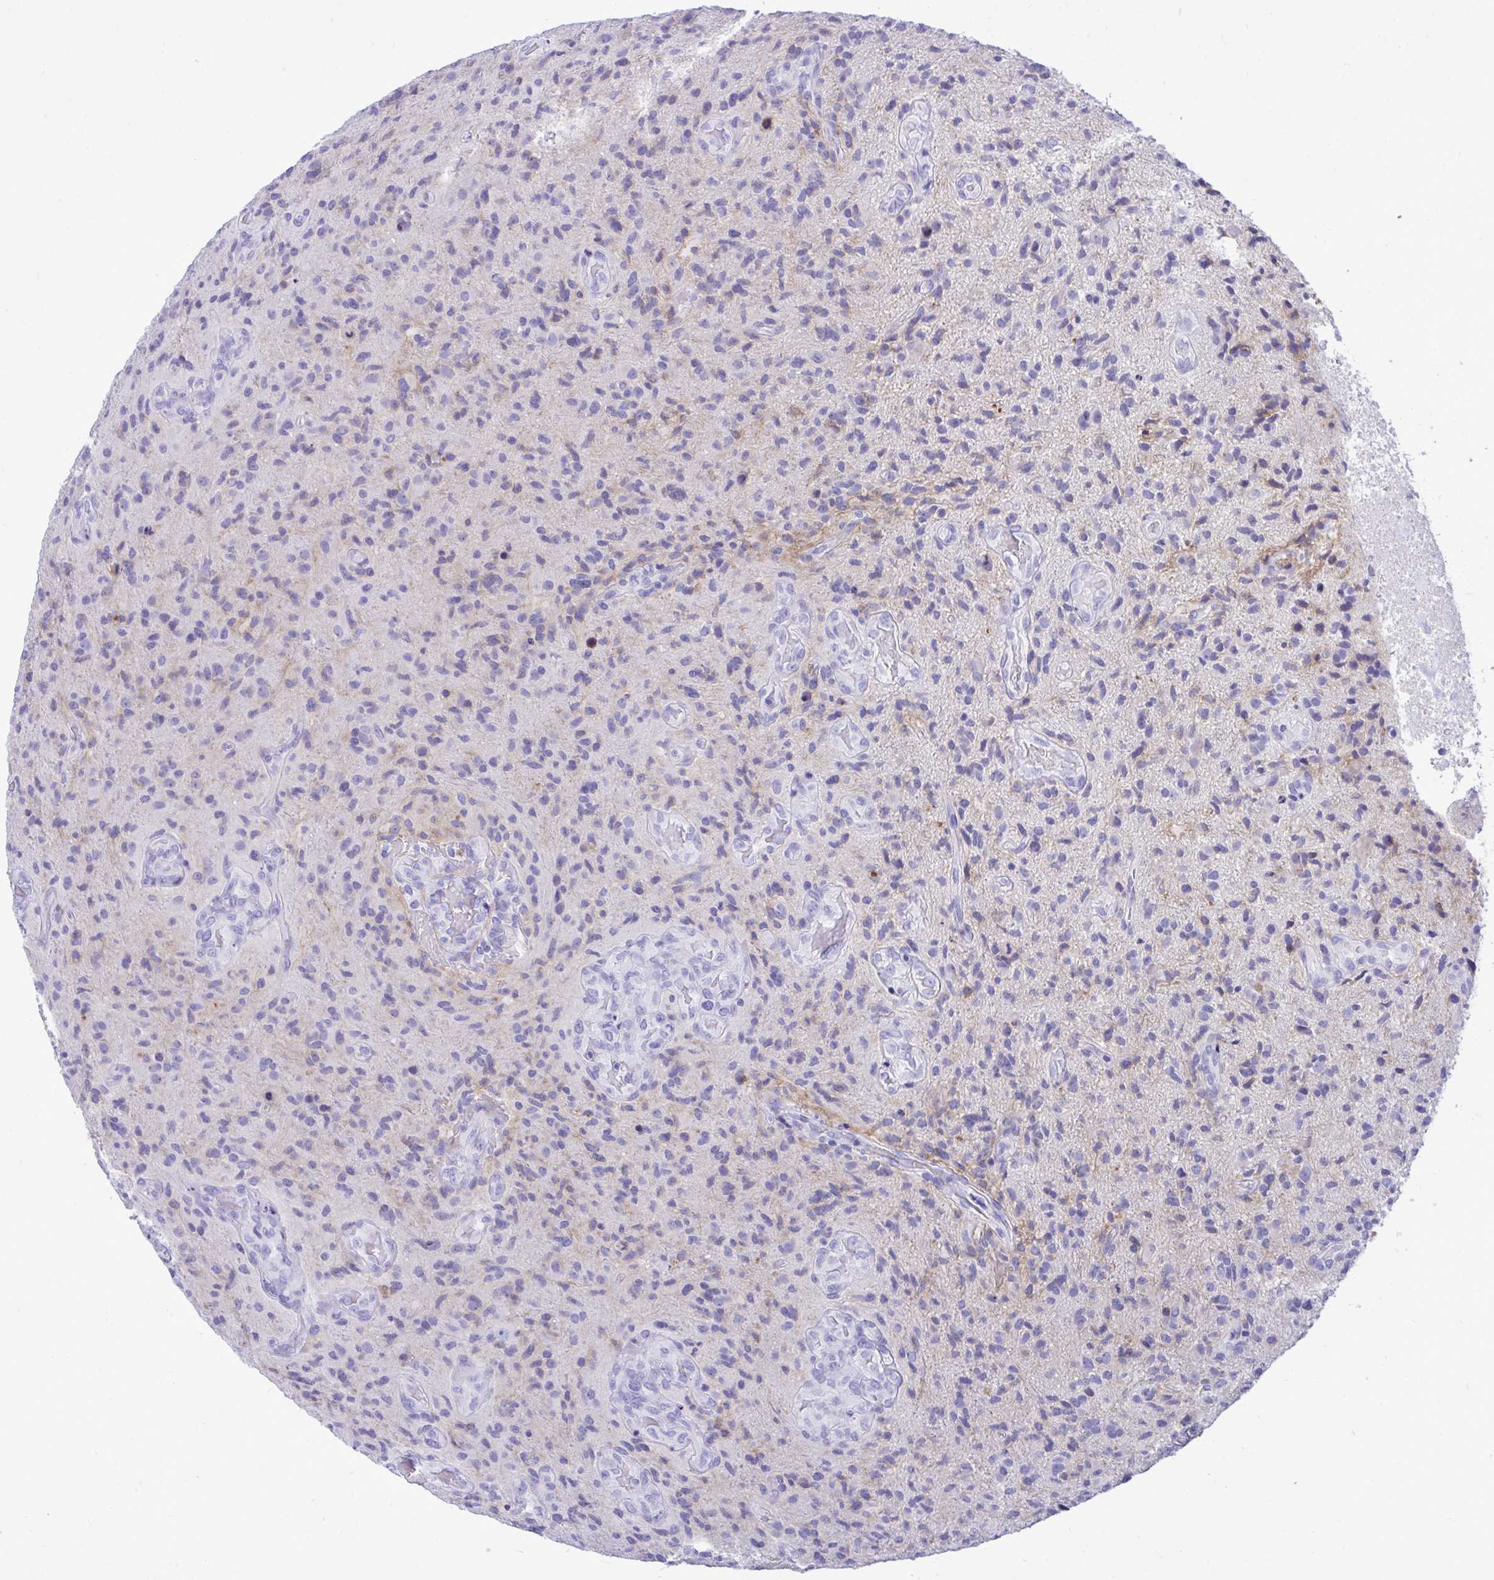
{"staining": {"intensity": "negative", "quantity": "none", "location": "none"}, "tissue": "glioma", "cell_type": "Tumor cells", "image_type": "cancer", "snomed": [{"axis": "morphology", "description": "Glioma, malignant, High grade"}, {"axis": "topography", "description": "Brain"}], "caption": "Tumor cells show no significant expression in high-grade glioma (malignant).", "gene": "ANKDD1B", "patient": {"sex": "male", "age": 55}}